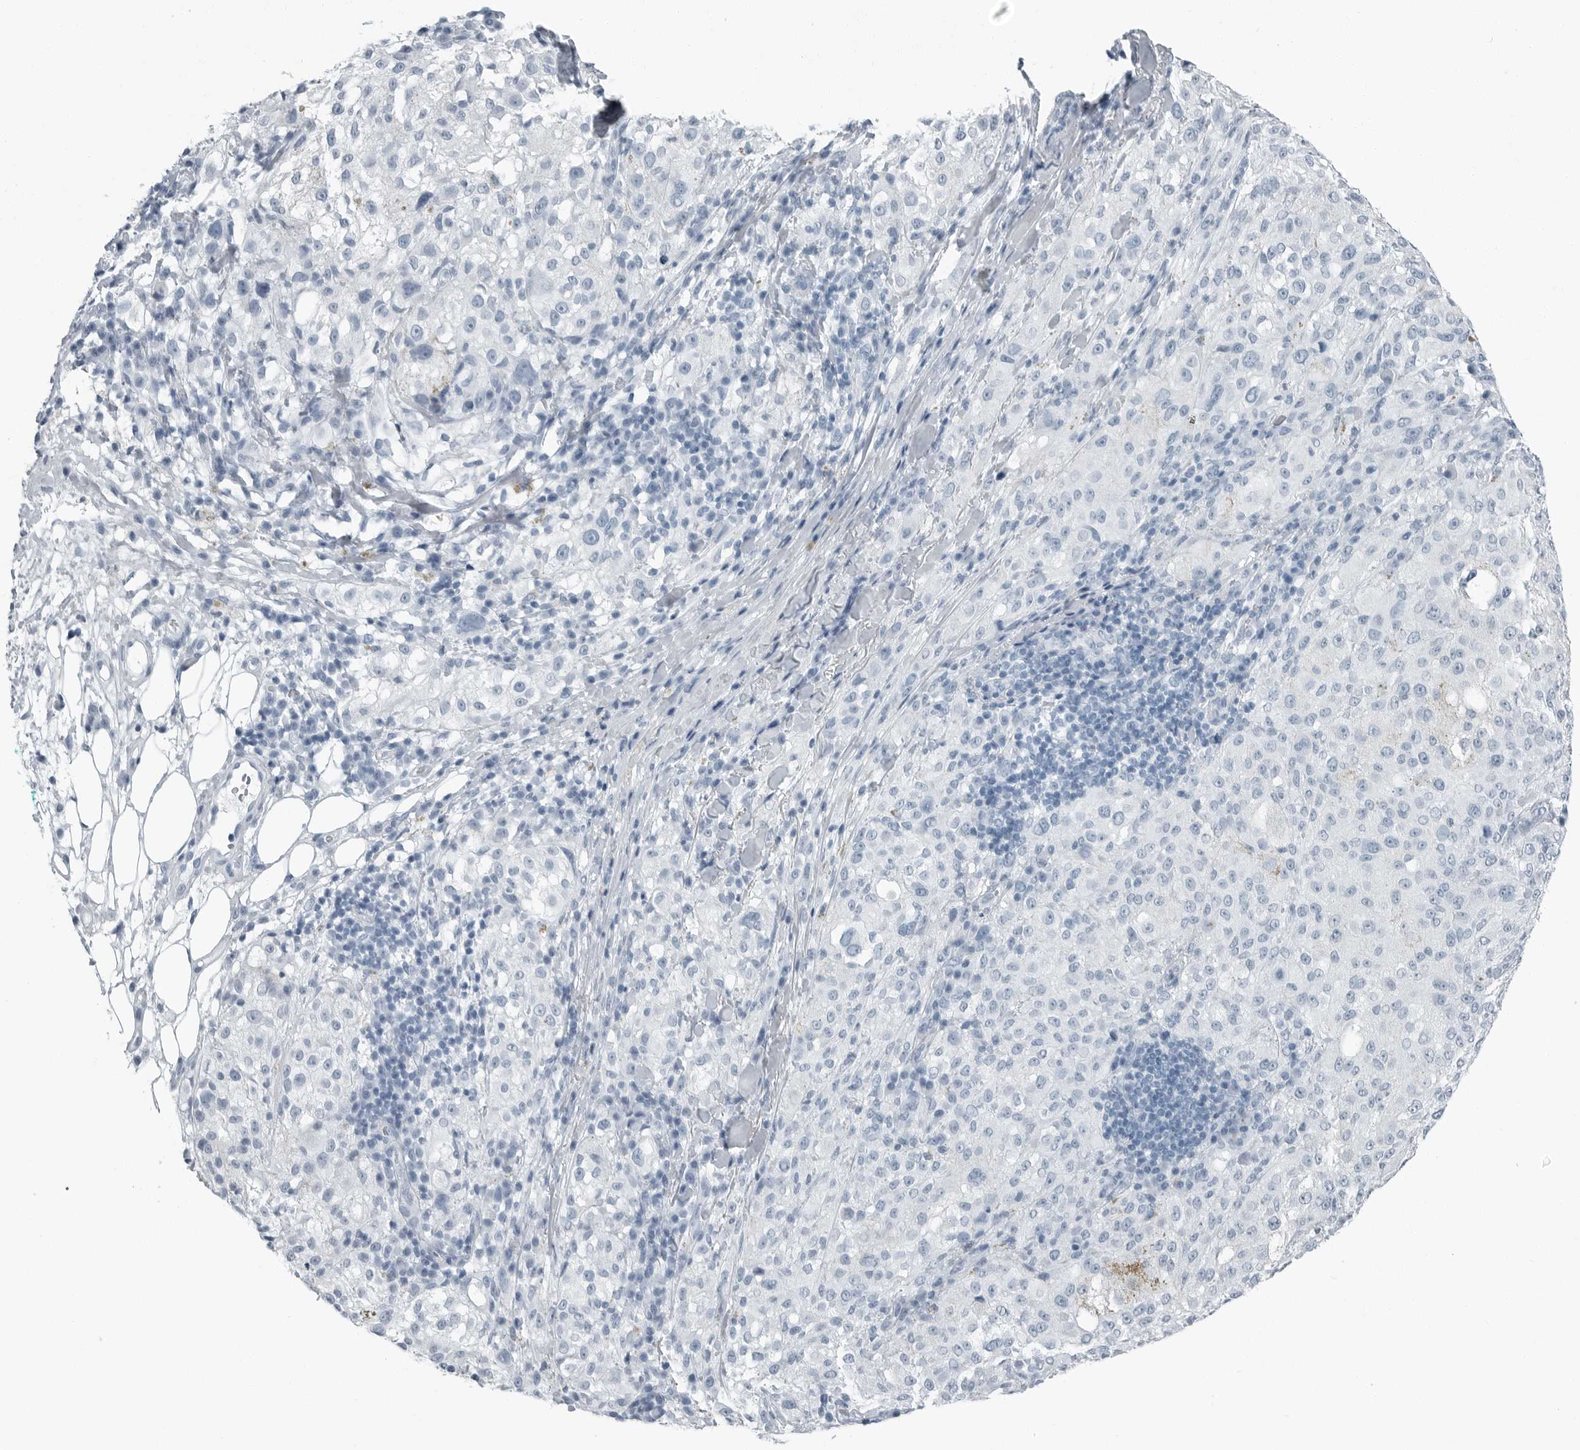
{"staining": {"intensity": "negative", "quantity": "none", "location": "none"}, "tissue": "melanoma", "cell_type": "Tumor cells", "image_type": "cancer", "snomed": [{"axis": "morphology", "description": "Necrosis, NOS"}, {"axis": "morphology", "description": "Malignant melanoma, NOS"}, {"axis": "topography", "description": "Skin"}], "caption": "Melanoma stained for a protein using immunohistochemistry shows no staining tumor cells.", "gene": "FABP6", "patient": {"sex": "female", "age": 87}}